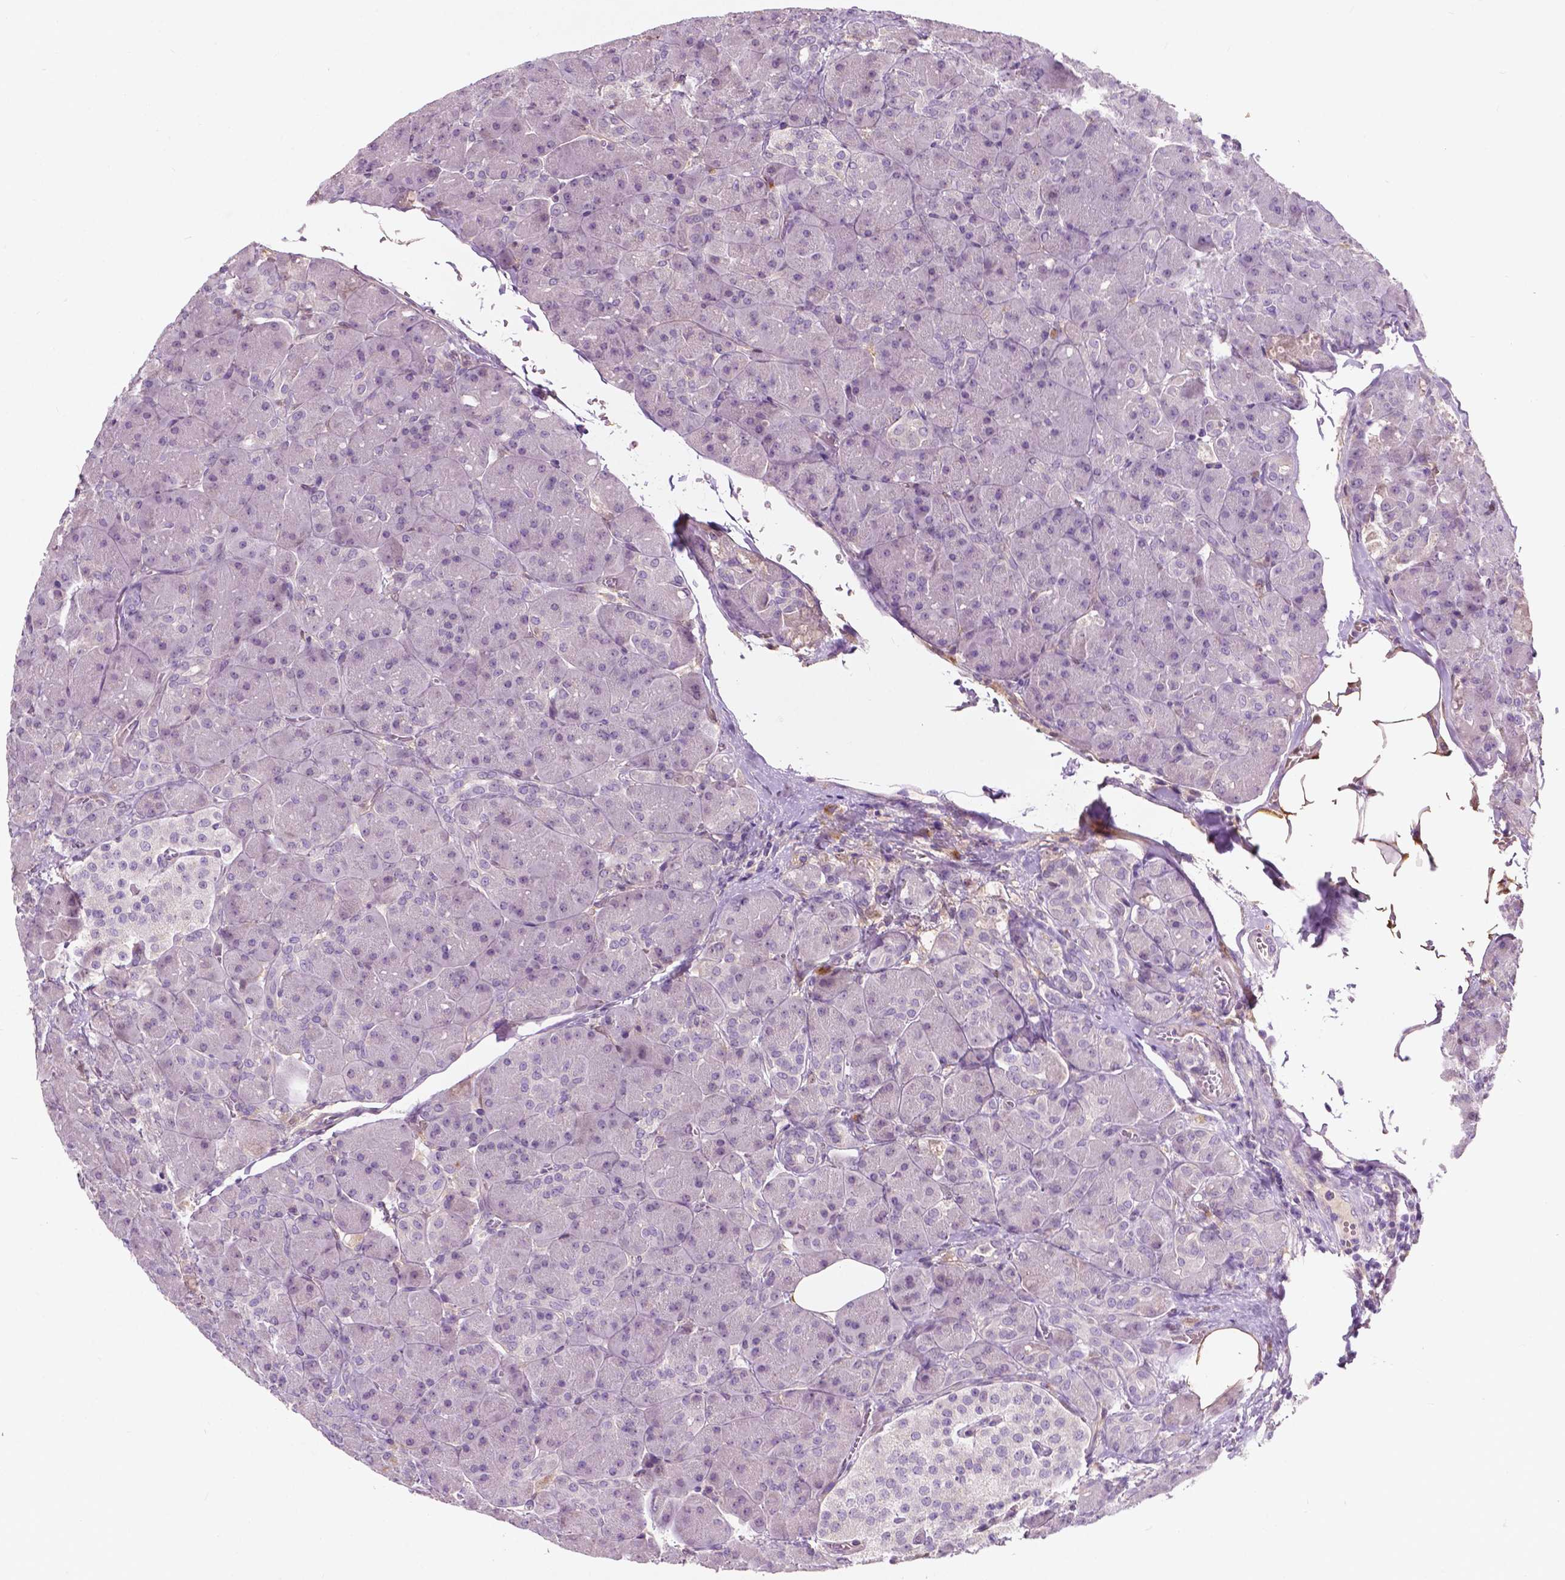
{"staining": {"intensity": "negative", "quantity": "none", "location": "none"}, "tissue": "pancreas", "cell_type": "Exocrine glandular cells", "image_type": "normal", "snomed": [{"axis": "morphology", "description": "Normal tissue, NOS"}, {"axis": "topography", "description": "Pancreas"}], "caption": "IHC of unremarkable pancreas displays no positivity in exocrine glandular cells. The staining is performed using DAB brown chromogen with nuclei counter-stained in using hematoxylin.", "gene": "GPR37", "patient": {"sex": "male", "age": 55}}